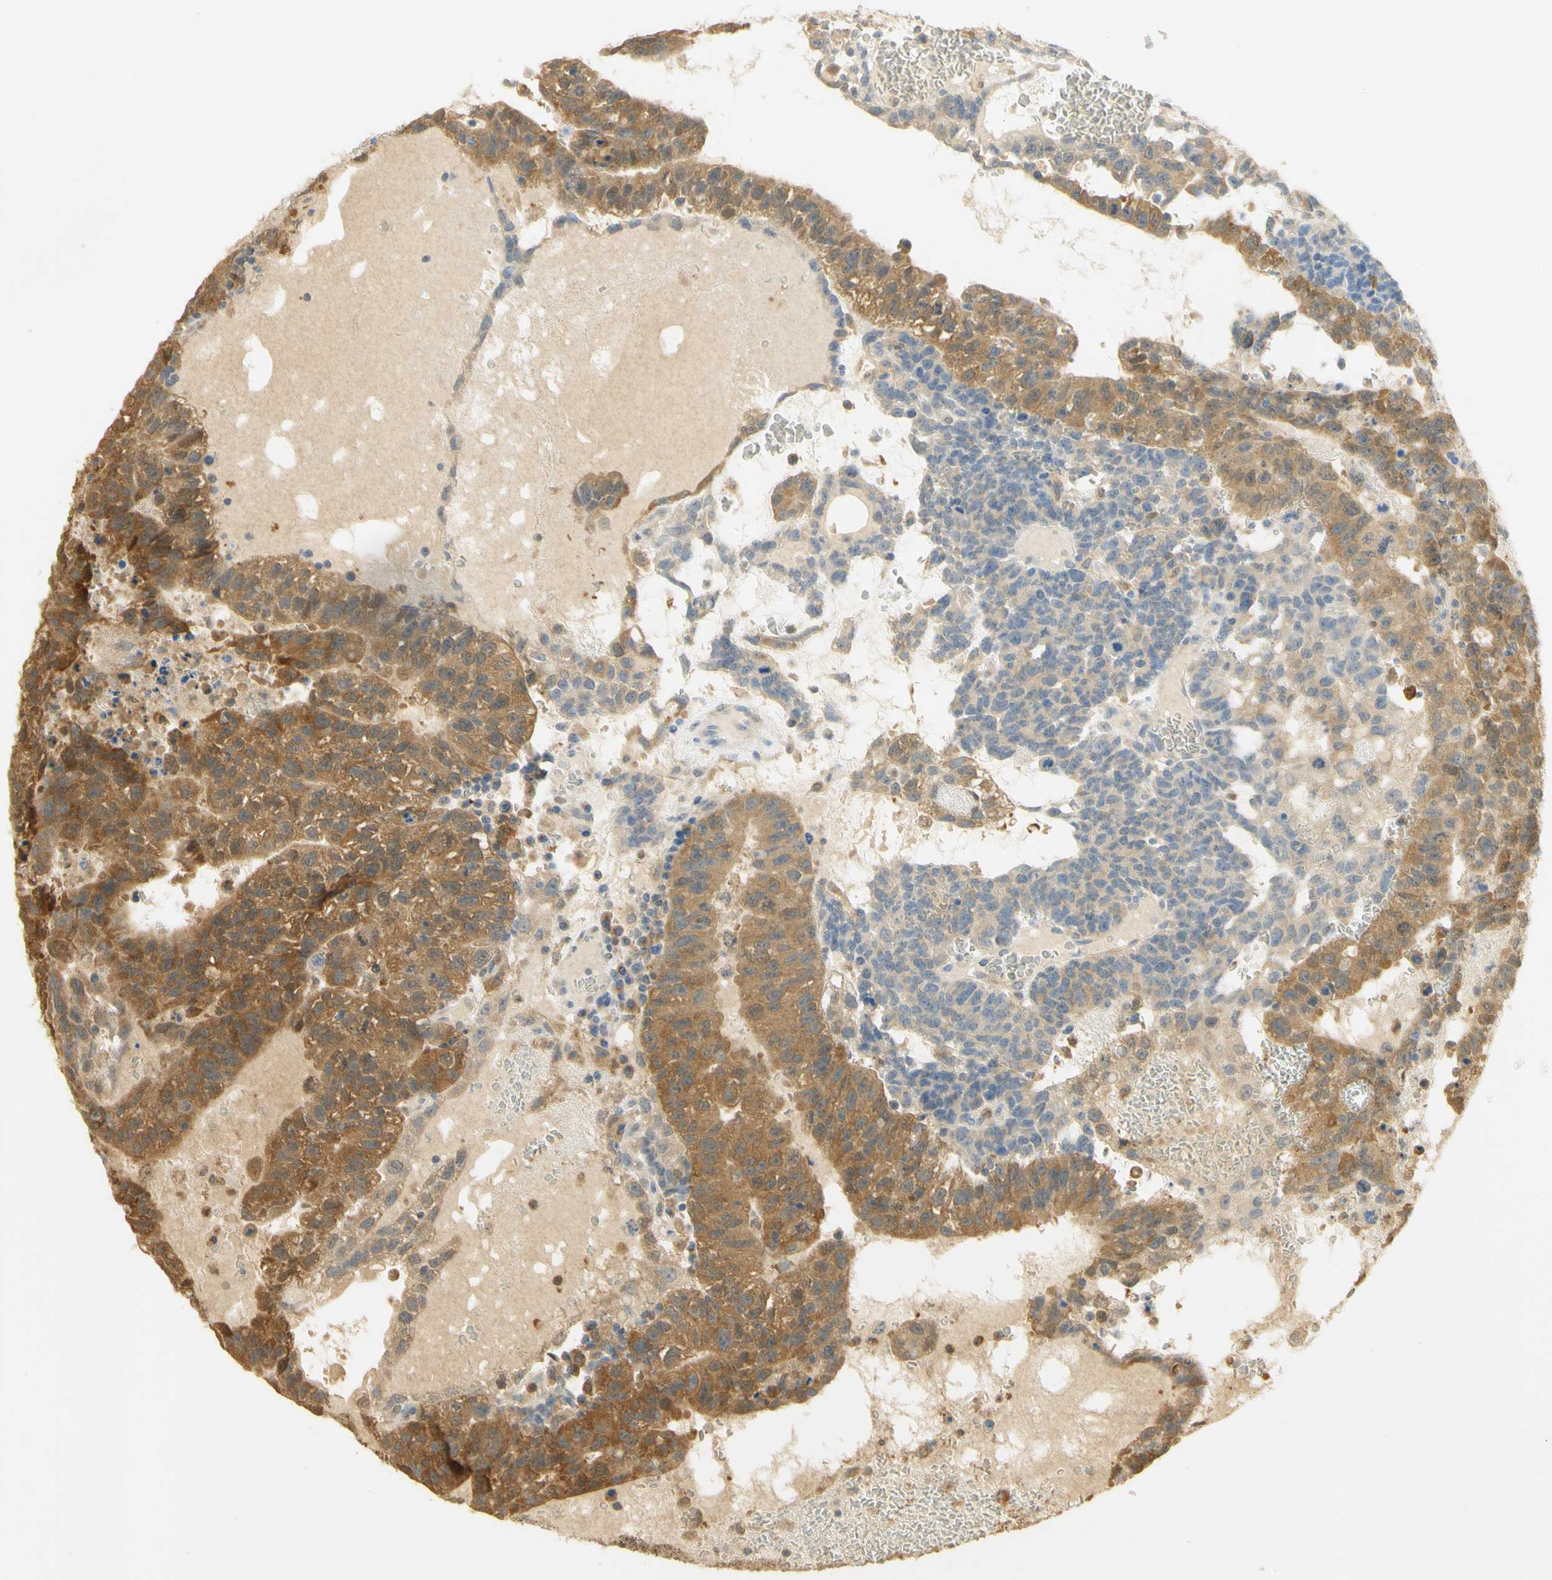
{"staining": {"intensity": "moderate", "quantity": ">75%", "location": "cytoplasmic/membranous"}, "tissue": "testis cancer", "cell_type": "Tumor cells", "image_type": "cancer", "snomed": [{"axis": "morphology", "description": "Seminoma, NOS"}, {"axis": "morphology", "description": "Carcinoma, Embryonal, NOS"}, {"axis": "topography", "description": "Testis"}], "caption": "Protein staining reveals moderate cytoplasmic/membranous positivity in approximately >75% of tumor cells in testis seminoma.", "gene": "PAK1", "patient": {"sex": "male", "age": 52}}